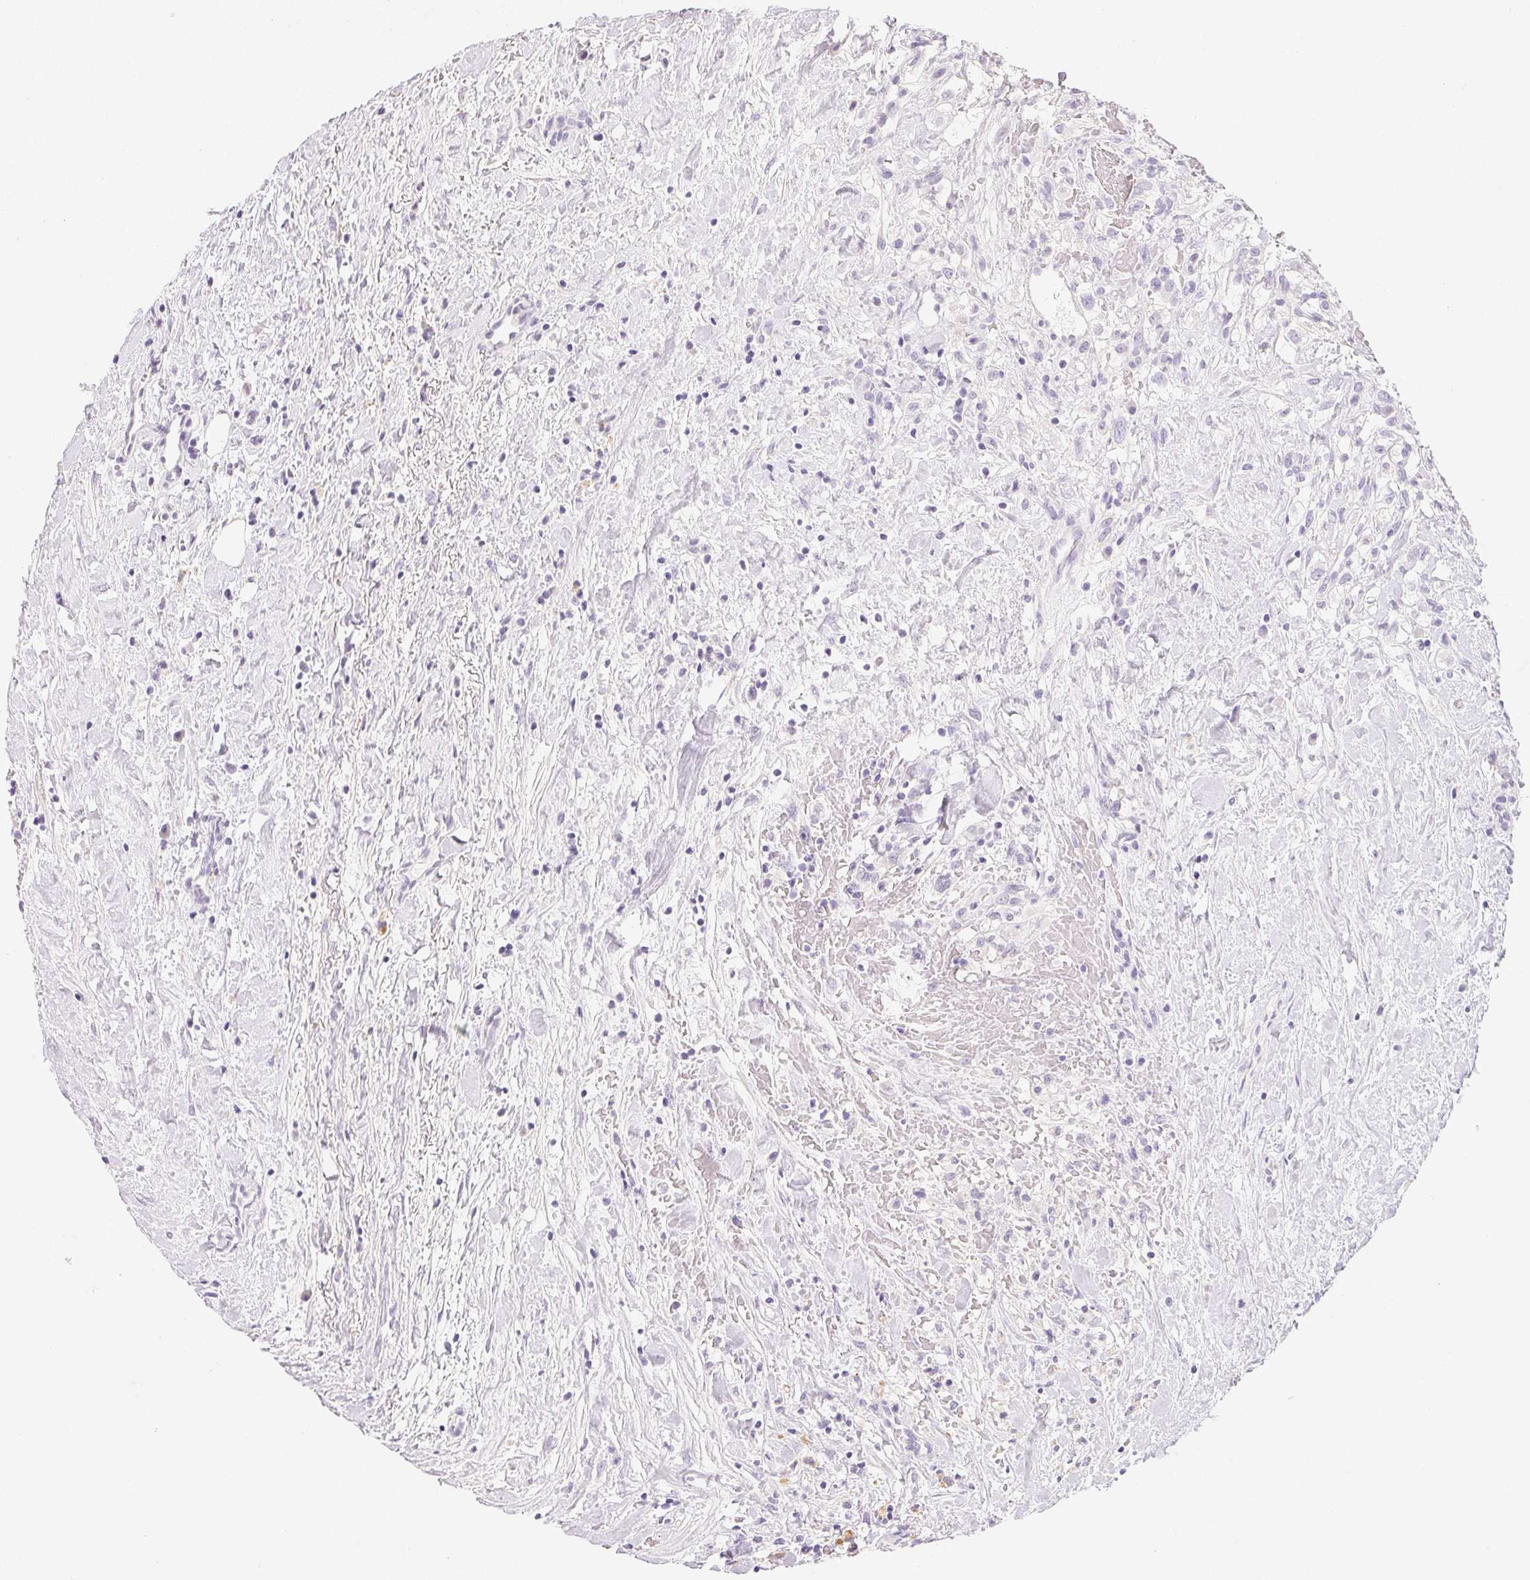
{"staining": {"intensity": "negative", "quantity": "none", "location": "none"}, "tissue": "renal cancer", "cell_type": "Tumor cells", "image_type": "cancer", "snomed": [{"axis": "morphology", "description": "Adenocarcinoma, NOS"}, {"axis": "topography", "description": "Kidney"}], "caption": "High power microscopy image of an immunohistochemistry photomicrograph of renal cancer (adenocarcinoma), revealing no significant expression in tumor cells.", "gene": "ACP3", "patient": {"sex": "male", "age": 59}}